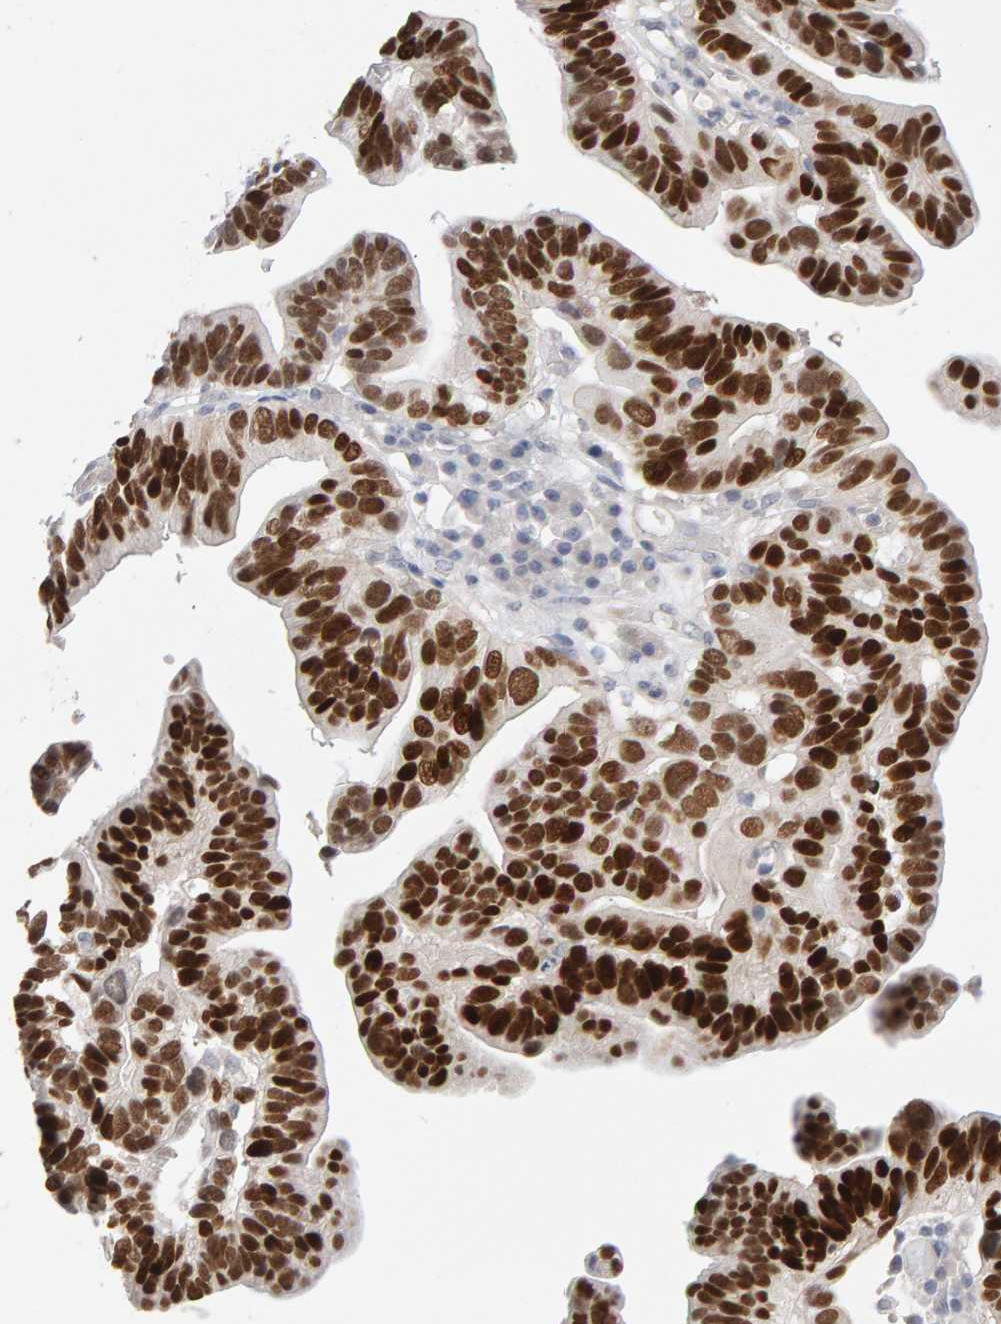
{"staining": {"intensity": "strong", "quantity": ">75%", "location": "nuclear"}, "tissue": "ovarian cancer", "cell_type": "Tumor cells", "image_type": "cancer", "snomed": [{"axis": "morphology", "description": "Cystadenocarcinoma, serous, NOS"}, {"axis": "topography", "description": "Ovary"}], "caption": "The photomicrograph displays staining of ovarian serous cystadenocarcinoma, revealing strong nuclear protein positivity (brown color) within tumor cells. The protein of interest is shown in brown color, while the nuclei are stained blue.", "gene": "HNF4A", "patient": {"sex": "female", "age": 56}}